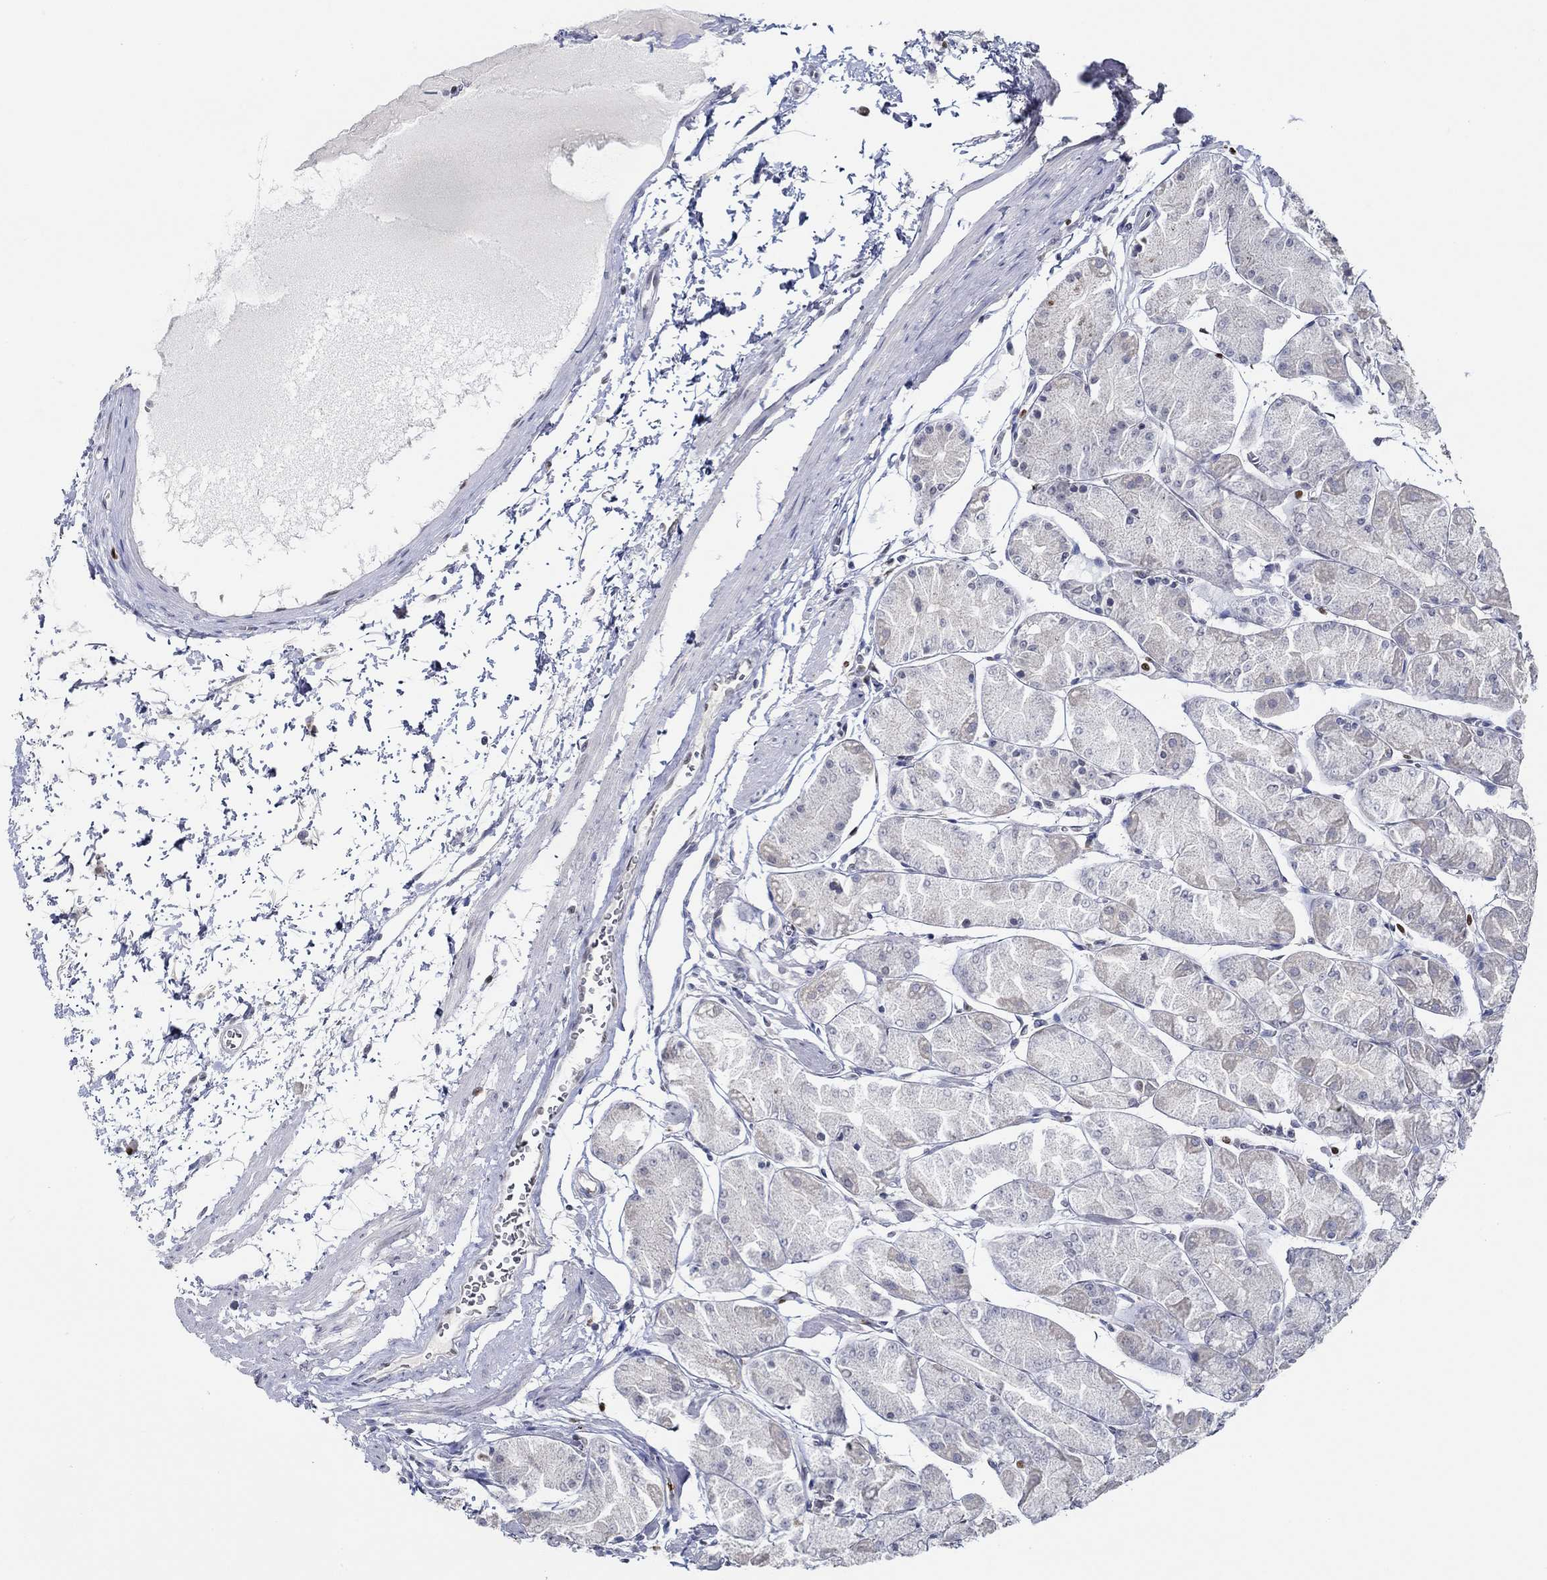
{"staining": {"intensity": "weak", "quantity": "<25%", "location": "cytoplasmic/membranous"}, "tissue": "stomach", "cell_type": "Glandular cells", "image_type": "normal", "snomed": [{"axis": "morphology", "description": "Normal tissue, NOS"}, {"axis": "topography", "description": "Stomach, upper"}], "caption": "High power microscopy photomicrograph of an immunohistochemistry (IHC) photomicrograph of normal stomach, revealing no significant positivity in glandular cells. (DAB immunohistochemistry visualized using brightfield microscopy, high magnification).", "gene": "GATA2", "patient": {"sex": "male", "age": 60}}